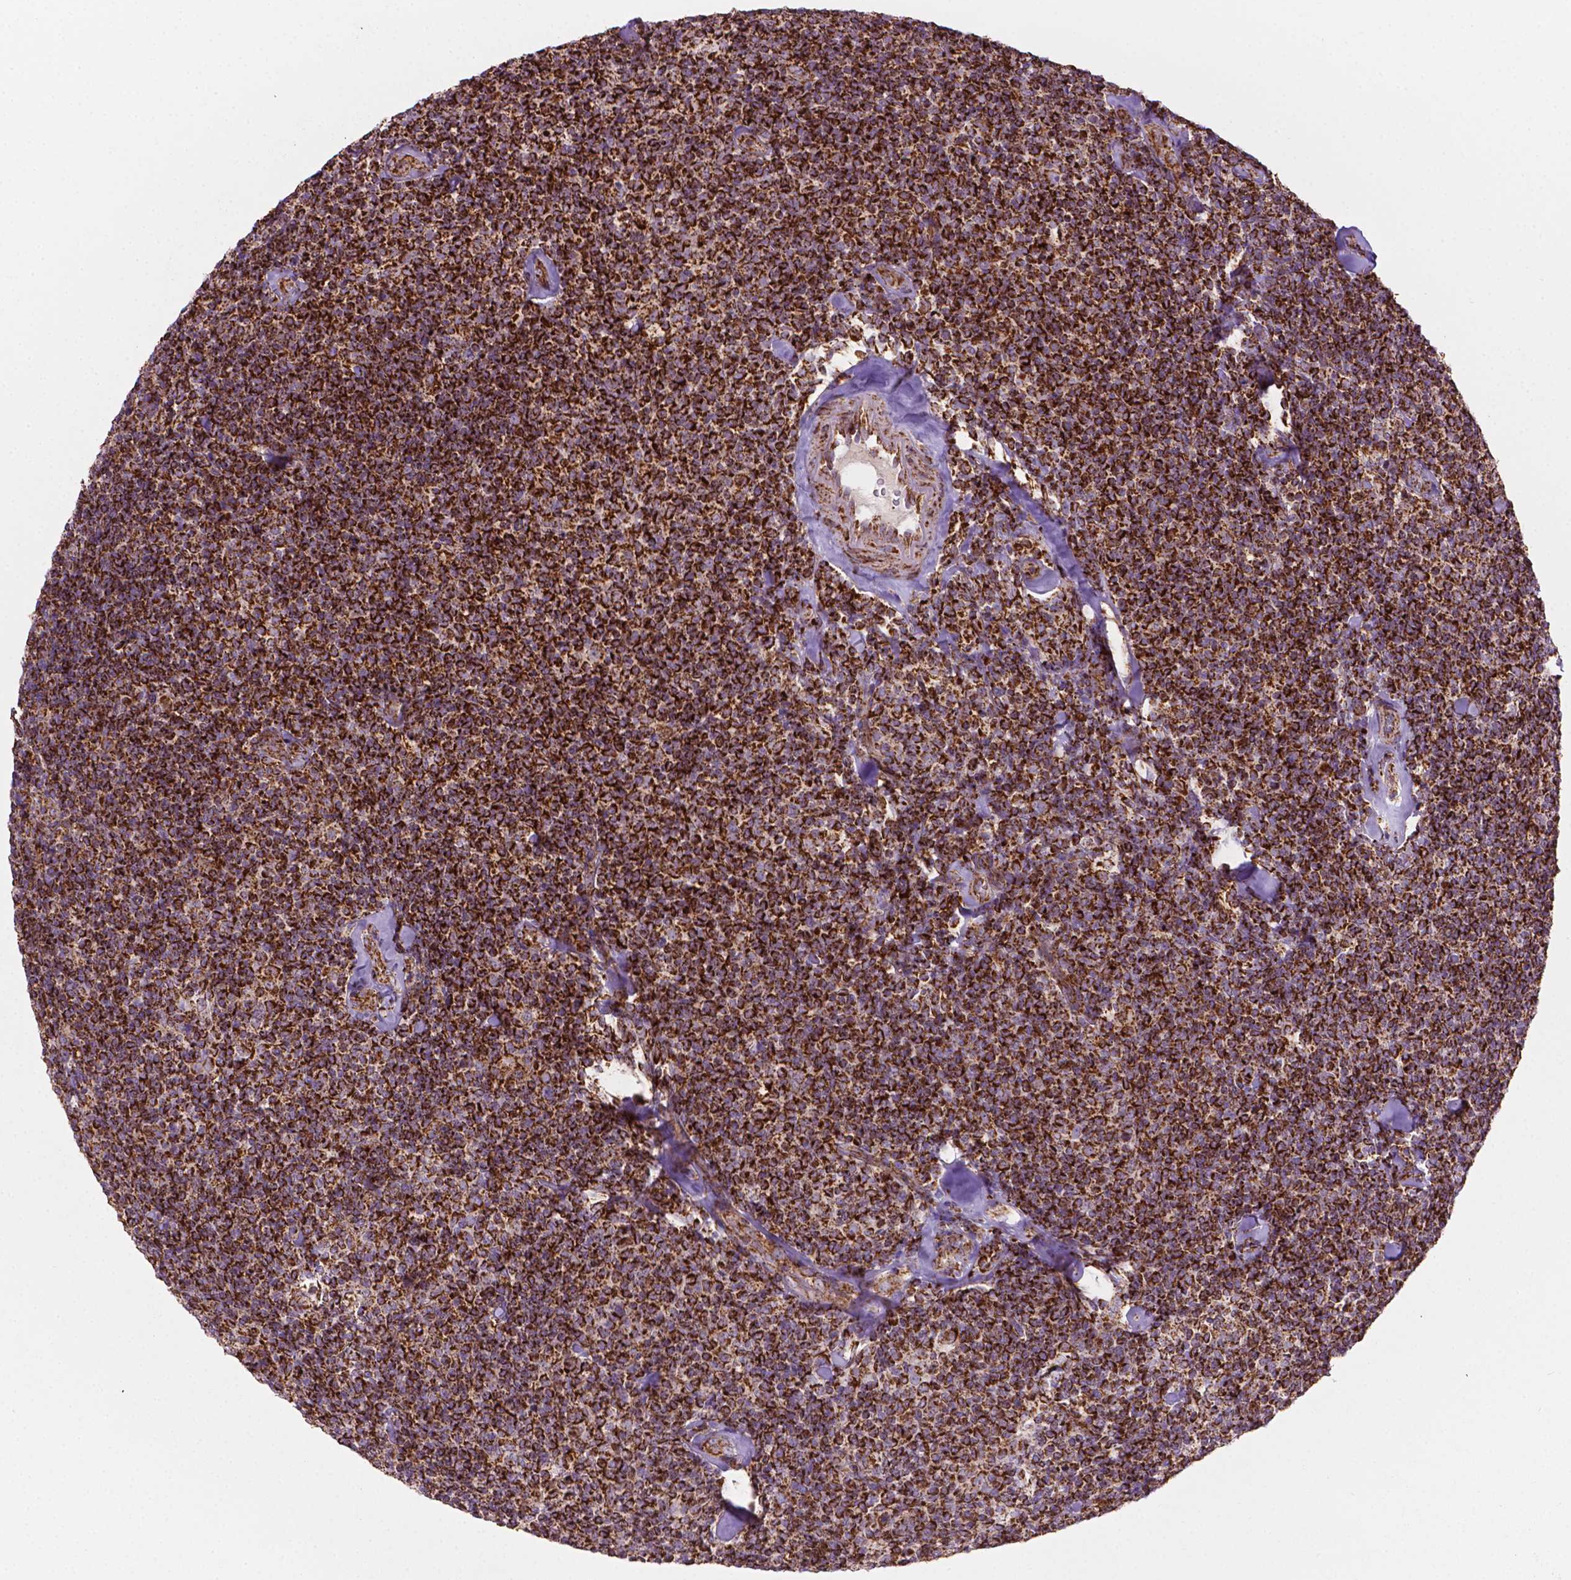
{"staining": {"intensity": "strong", "quantity": ">75%", "location": "cytoplasmic/membranous"}, "tissue": "lymphoma", "cell_type": "Tumor cells", "image_type": "cancer", "snomed": [{"axis": "morphology", "description": "Malignant lymphoma, non-Hodgkin's type, Low grade"}, {"axis": "topography", "description": "Lymph node"}], "caption": "Immunohistochemical staining of human lymphoma exhibits high levels of strong cytoplasmic/membranous protein expression in about >75% of tumor cells.", "gene": "ILVBL", "patient": {"sex": "female", "age": 56}}